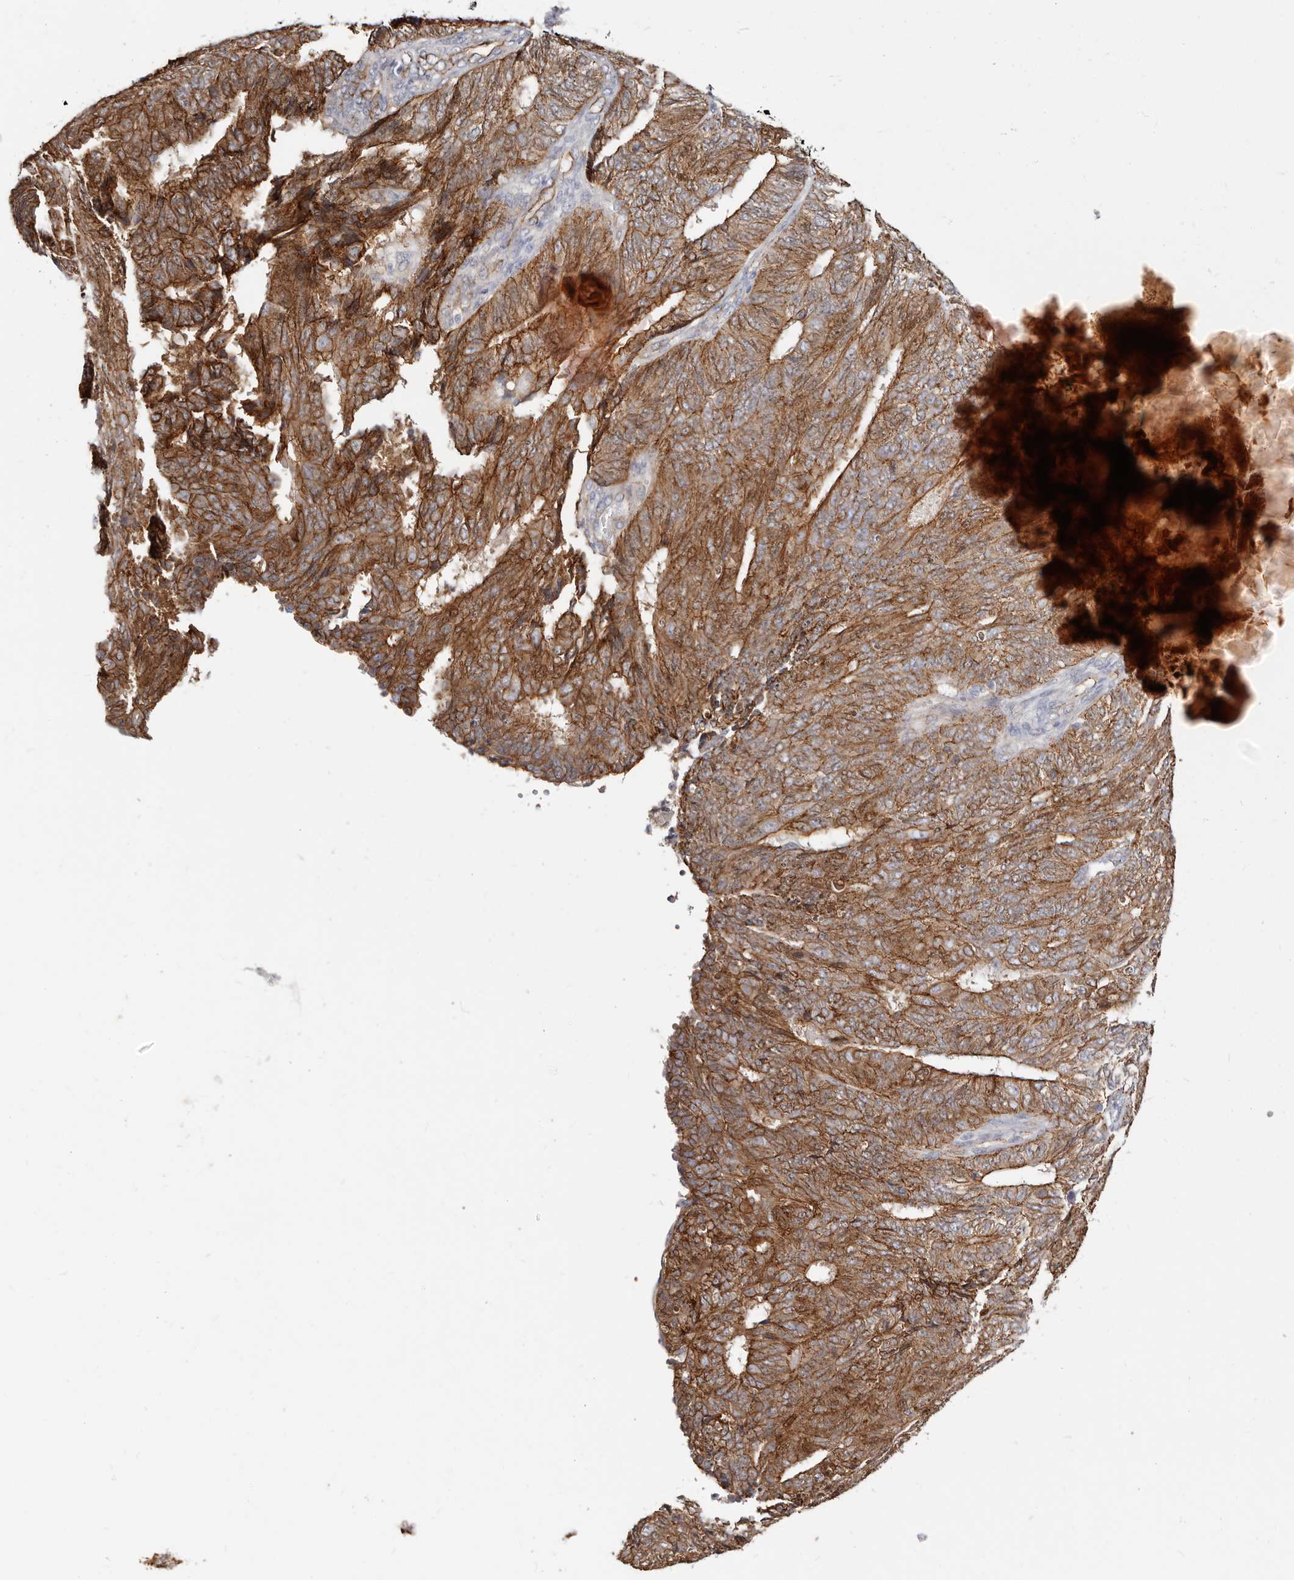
{"staining": {"intensity": "strong", "quantity": ">75%", "location": "cytoplasmic/membranous"}, "tissue": "endometrial cancer", "cell_type": "Tumor cells", "image_type": "cancer", "snomed": [{"axis": "morphology", "description": "Adenocarcinoma, NOS"}, {"axis": "topography", "description": "Endometrium"}], "caption": "Strong cytoplasmic/membranous staining for a protein is identified in about >75% of tumor cells of endometrial cancer using IHC.", "gene": "CTNNB1", "patient": {"sex": "female", "age": 32}}